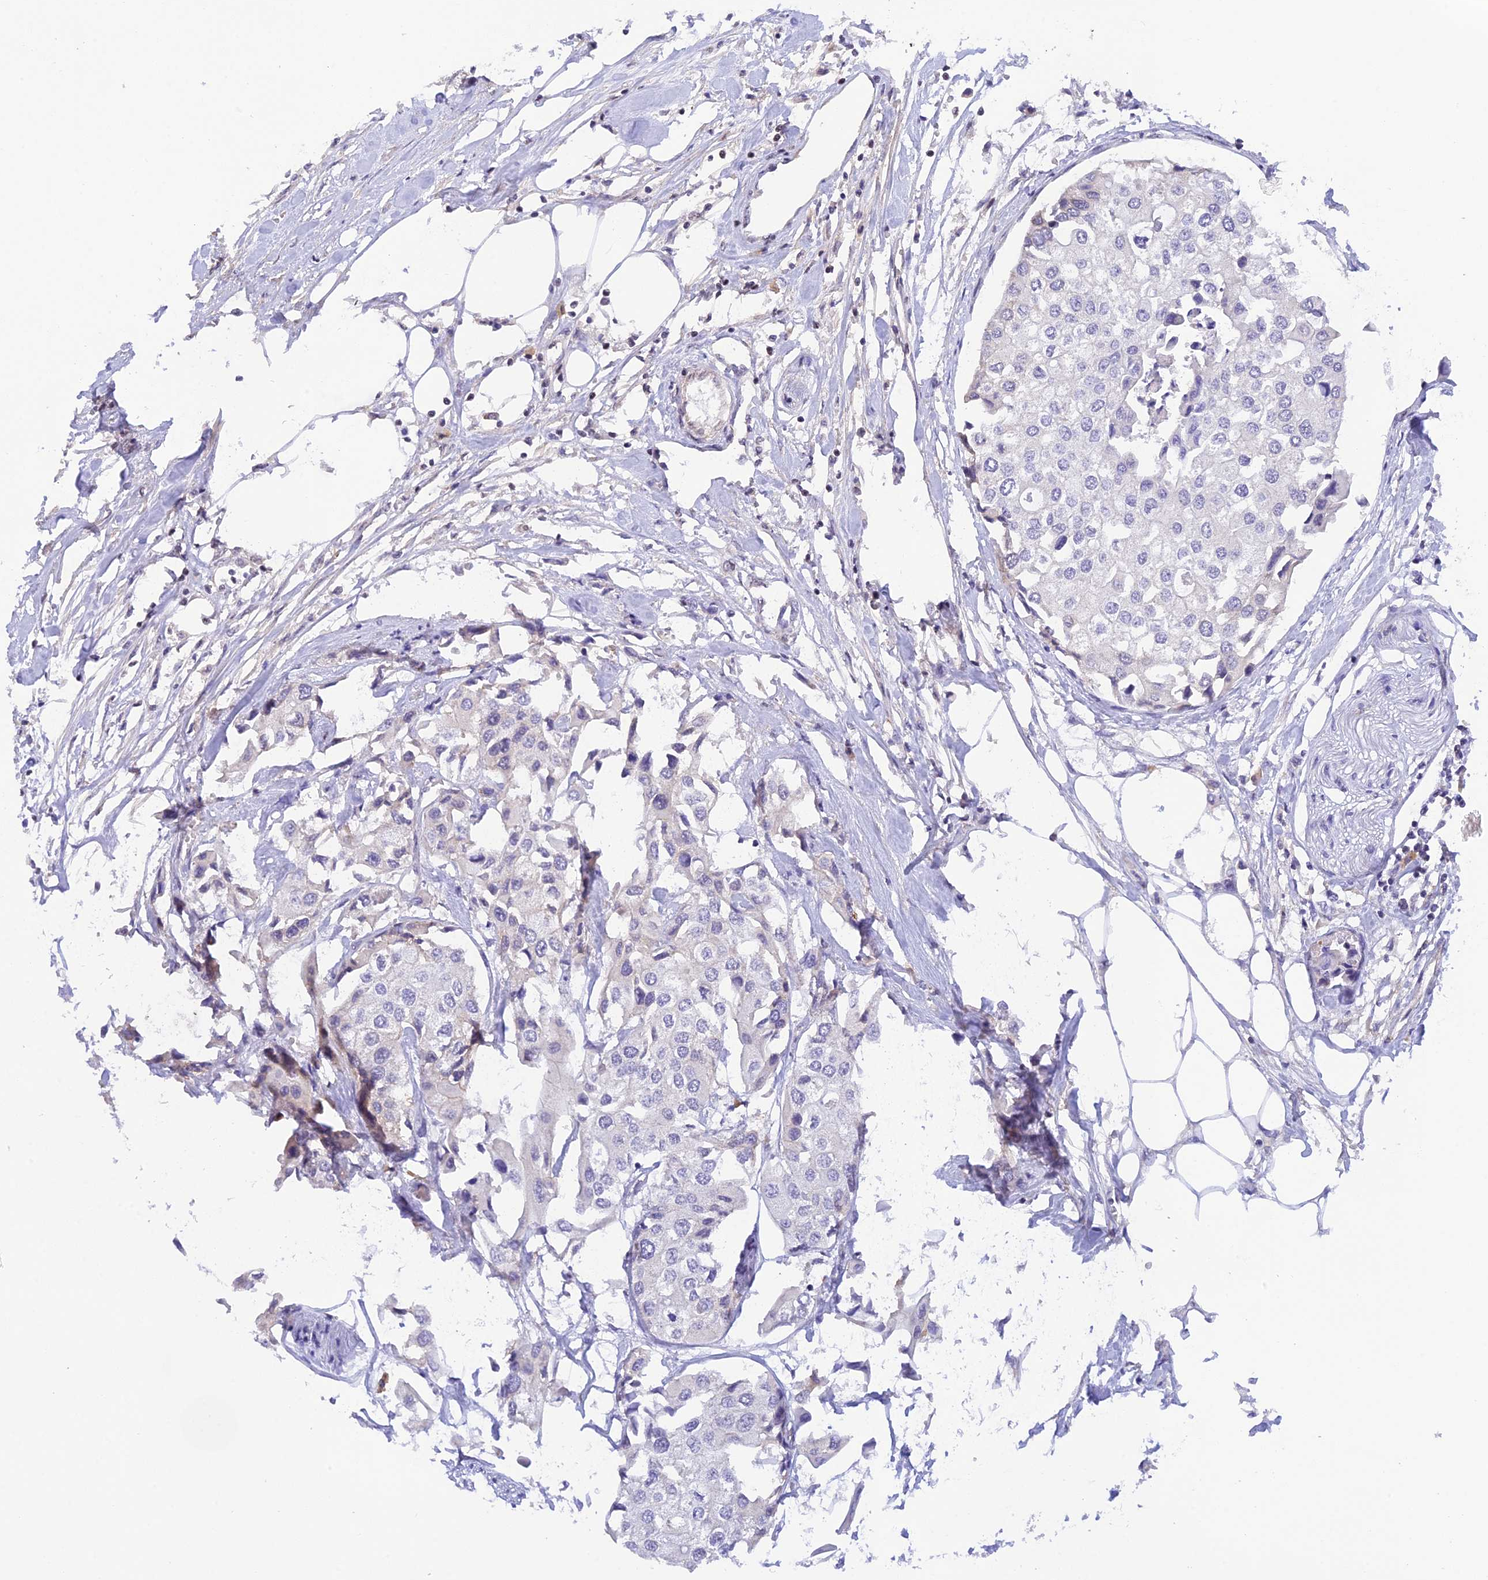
{"staining": {"intensity": "negative", "quantity": "none", "location": "none"}, "tissue": "urothelial cancer", "cell_type": "Tumor cells", "image_type": "cancer", "snomed": [{"axis": "morphology", "description": "Urothelial carcinoma, High grade"}, {"axis": "topography", "description": "Urinary bladder"}], "caption": "Tumor cells are negative for brown protein staining in urothelial carcinoma (high-grade).", "gene": "THAP11", "patient": {"sex": "male", "age": 64}}